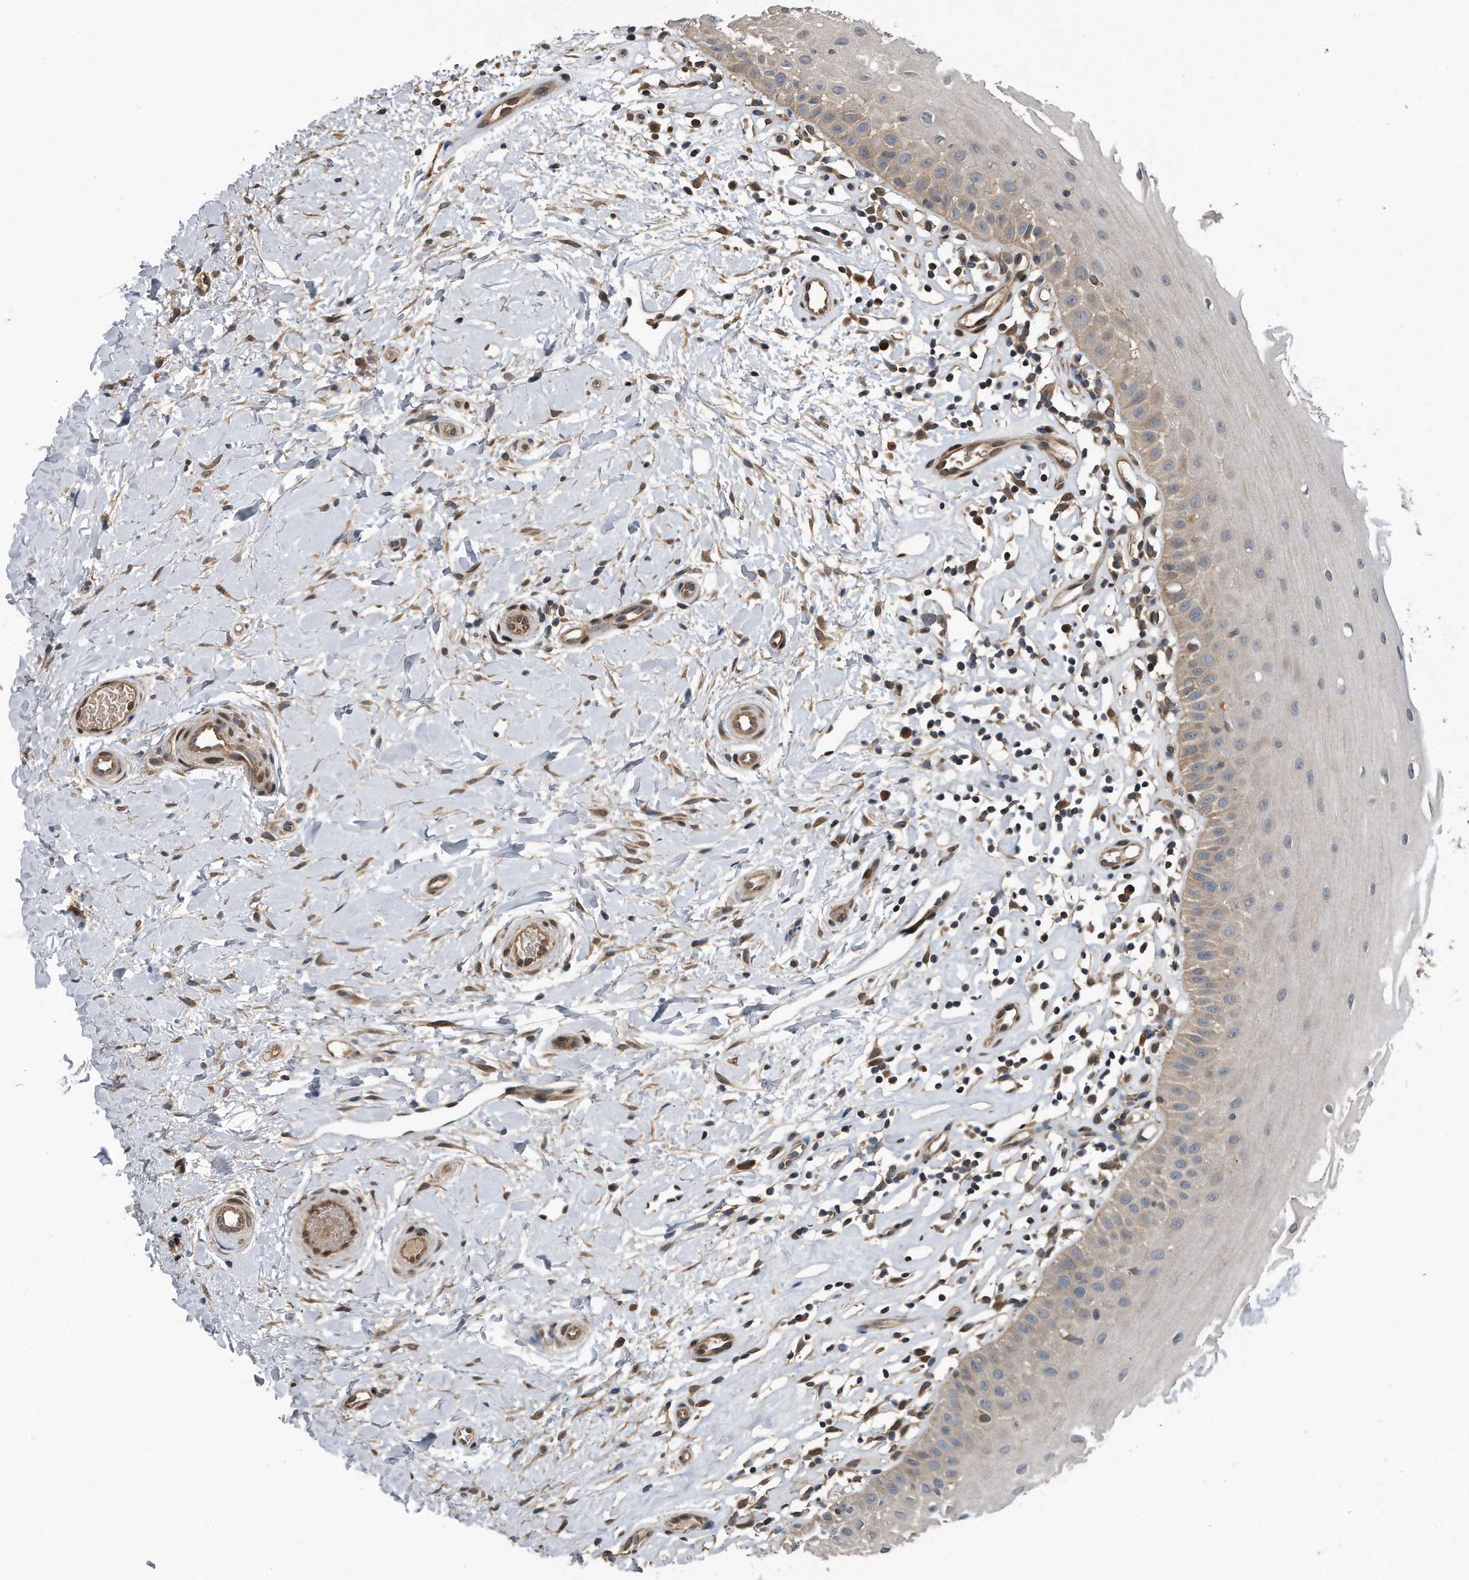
{"staining": {"intensity": "moderate", "quantity": "25%-75%", "location": "cytoplasmic/membranous"}, "tissue": "oral mucosa", "cell_type": "Squamous epithelial cells", "image_type": "normal", "snomed": [{"axis": "morphology", "description": "Normal tissue, NOS"}, {"axis": "topography", "description": "Oral tissue"}], "caption": "Immunohistochemistry (IHC) histopathology image of benign oral mucosa: human oral mucosa stained using immunohistochemistry (IHC) shows medium levels of moderate protein expression localized specifically in the cytoplasmic/membranous of squamous epithelial cells, appearing as a cytoplasmic/membranous brown color.", "gene": "ZNF79", "patient": {"sex": "female", "age": 56}}